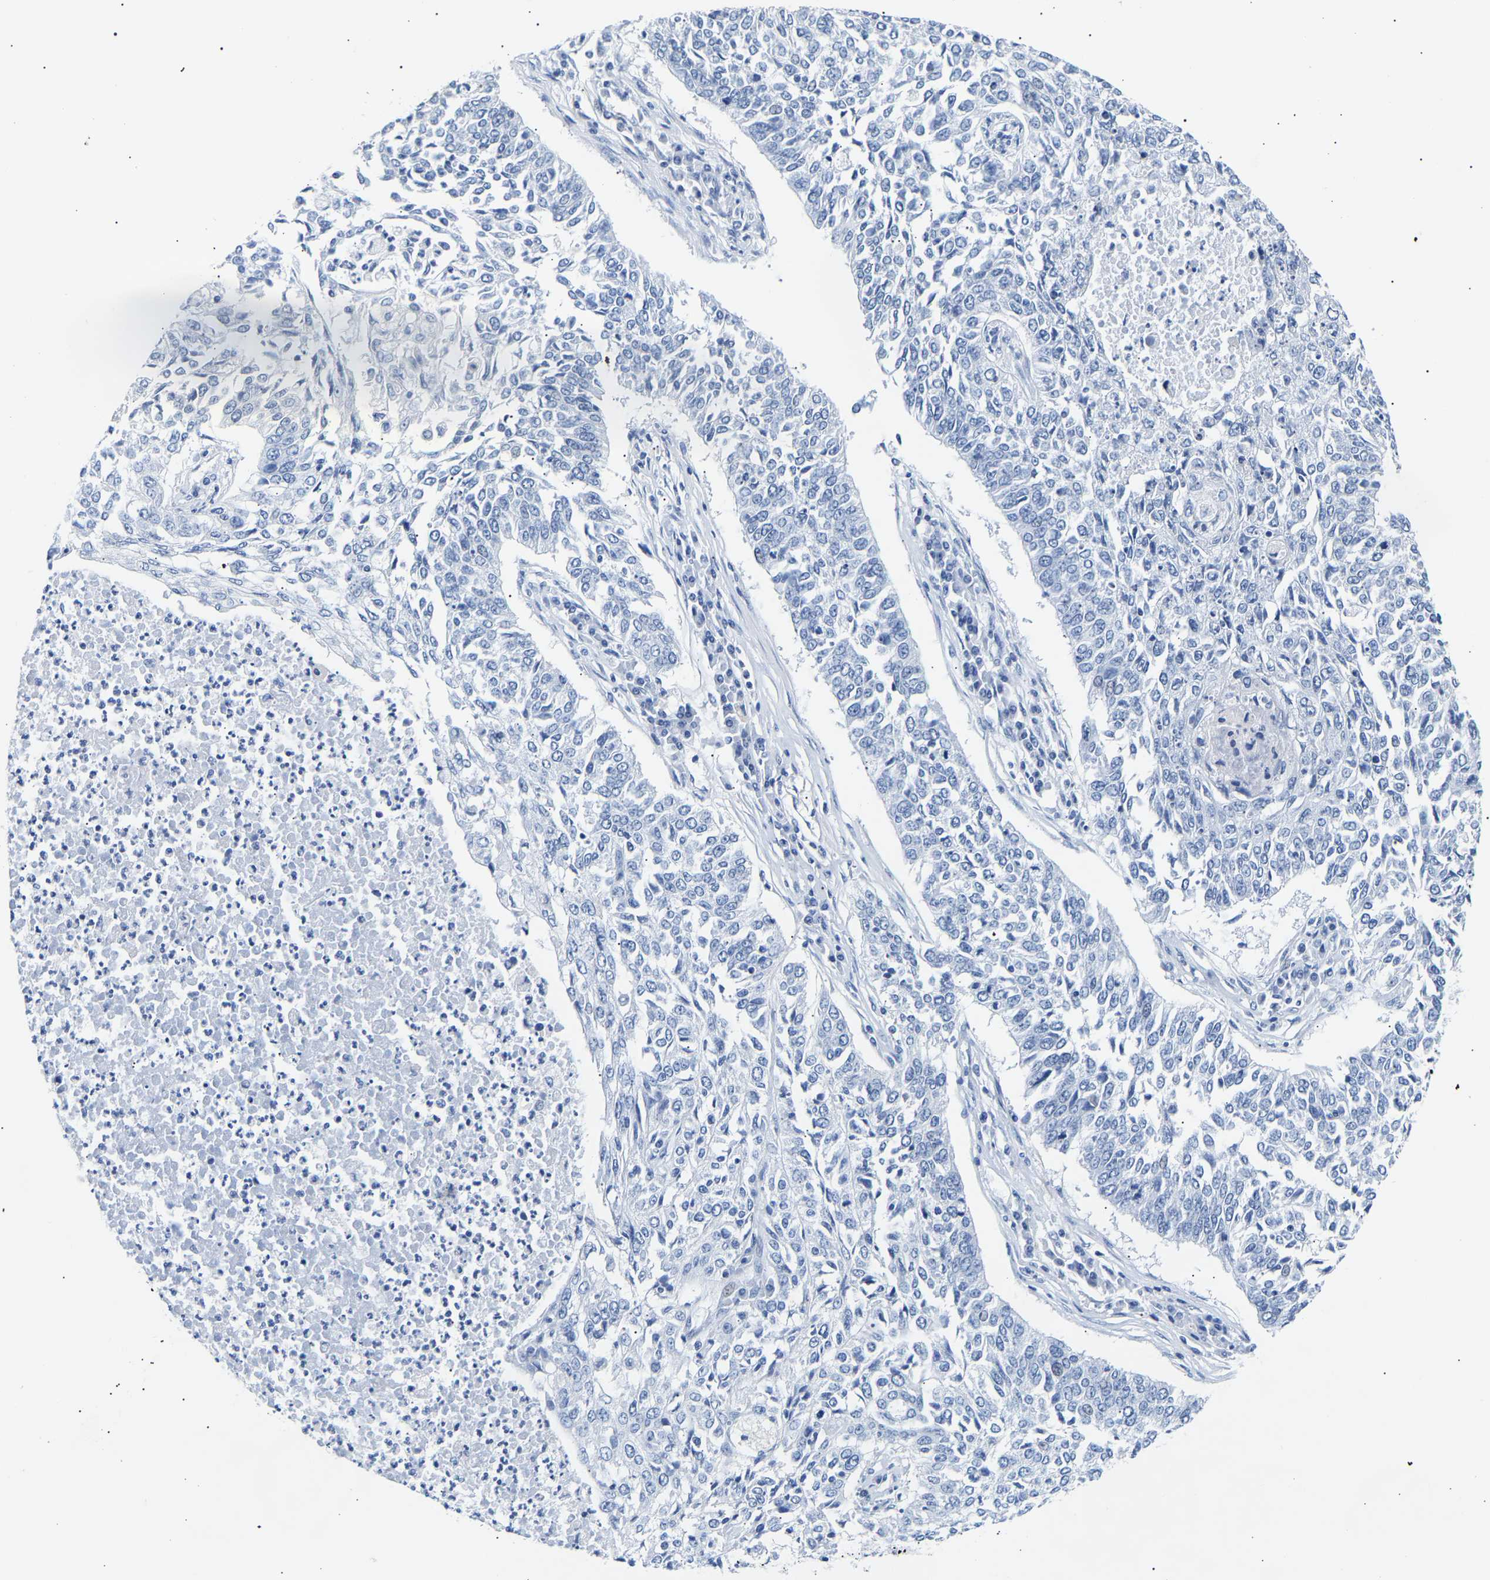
{"staining": {"intensity": "negative", "quantity": "none", "location": "none"}, "tissue": "lung cancer", "cell_type": "Tumor cells", "image_type": "cancer", "snomed": [{"axis": "morphology", "description": "Normal tissue, NOS"}, {"axis": "morphology", "description": "Squamous cell carcinoma, NOS"}, {"axis": "topography", "description": "Cartilage tissue"}, {"axis": "topography", "description": "Bronchus"}, {"axis": "topography", "description": "Lung"}], "caption": "DAB (3,3'-diaminobenzidine) immunohistochemical staining of lung cancer reveals no significant staining in tumor cells. (Stains: DAB (3,3'-diaminobenzidine) immunohistochemistry with hematoxylin counter stain, Microscopy: brightfield microscopy at high magnification).", "gene": "SPINK2", "patient": {"sex": "female", "age": 49}}